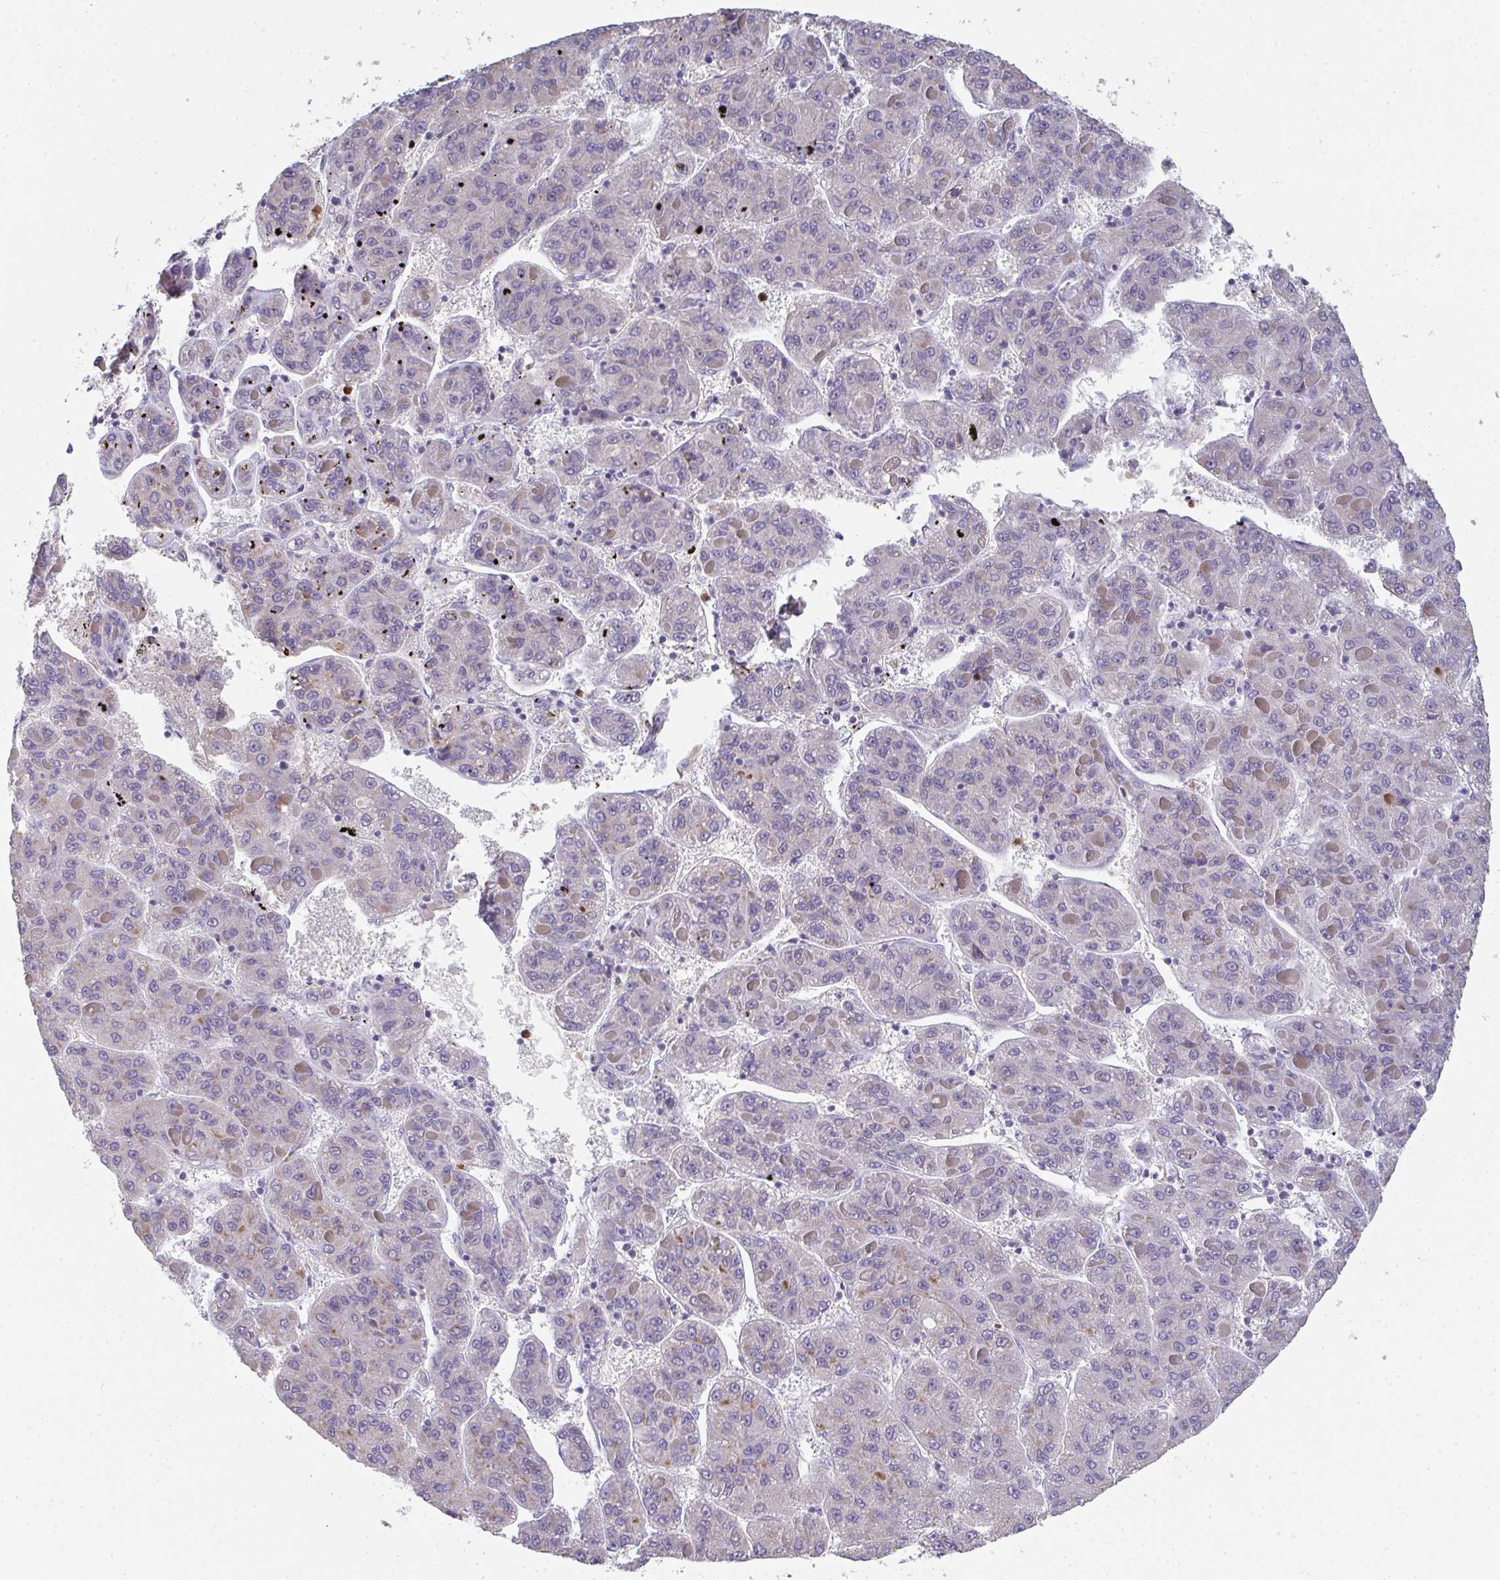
{"staining": {"intensity": "weak", "quantity": "<25%", "location": "cytoplasmic/membranous"}, "tissue": "liver cancer", "cell_type": "Tumor cells", "image_type": "cancer", "snomed": [{"axis": "morphology", "description": "Carcinoma, Hepatocellular, NOS"}, {"axis": "topography", "description": "Liver"}], "caption": "Immunohistochemistry (IHC) of hepatocellular carcinoma (liver) shows no positivity in tumor cells.", "gene": "RIOK1", "patient": {"sex": "female", "age": 82}}